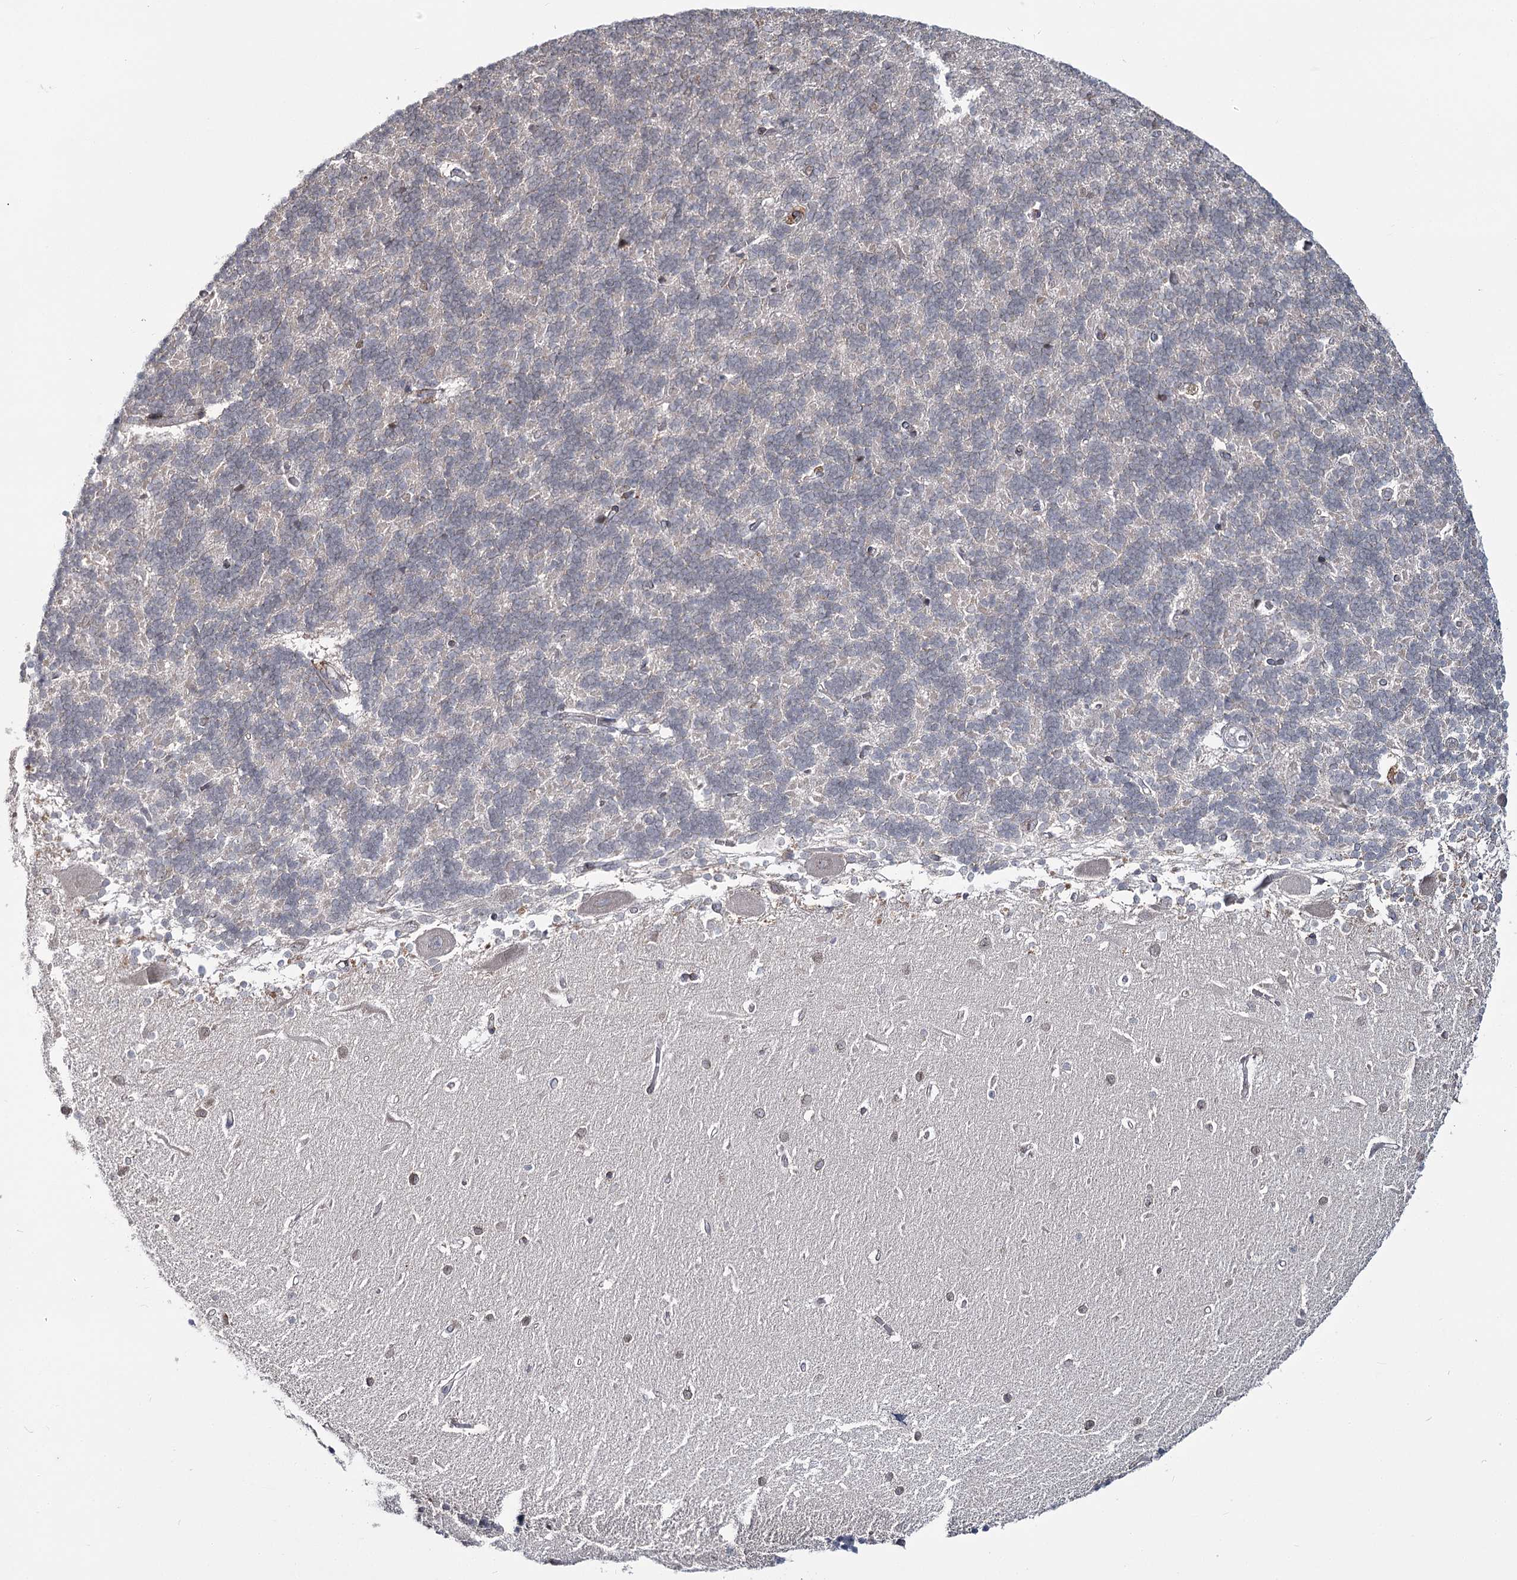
{"staining": {"intensity": "negative", "quantity": "none", "location": "none"}, "tissue": "cerebellum", "cell_type": "Cells in granular layer", "image_type": "normal", "snomed": [{"axis": "morphology", "description": "Normal tissue, NOS"}, {"axis": "topography", "description": "Cerebellum"}], "caption": "This is a photomicrograph of IHC staining of benign cerebellum, which shows no staining in cells in granular layer.", "gene": "ZCCHC9", "patient": {"sex": "male", "age": 37}}